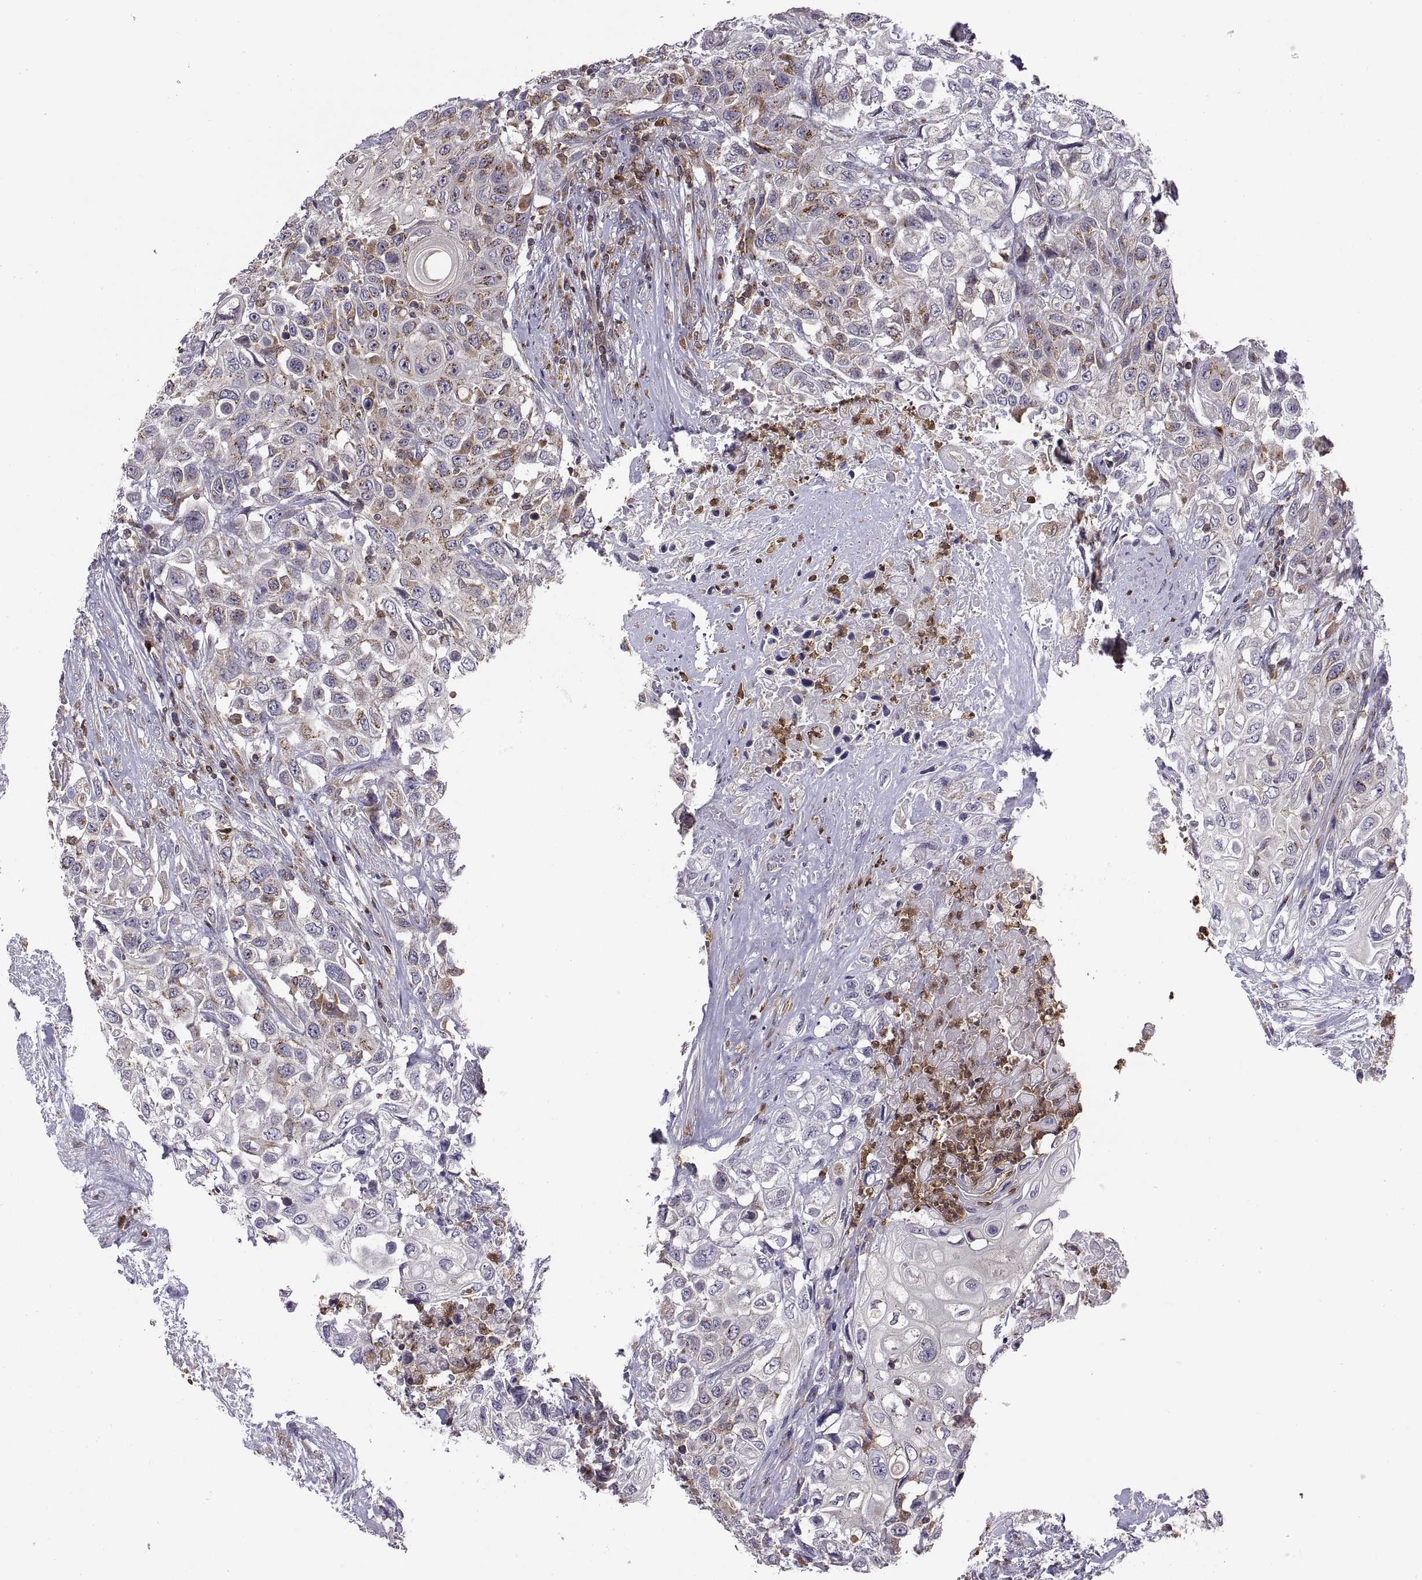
{"staining": {"intensity": "moderate", "quantity": "25%-75%", "location": "cytoplasmic/membranous"}, "tissue": "urothelial cancer", "cell_type": "Tumor cells", "image_type": "cancer", "snomed": [{"axis": "morphology", "description": "Urothelial carcinoma, High grade"}, {"axis": "topography", "description": "Urinary bladder"}], "caption": "This image displays immunohistochemistry staining of human urothelial cancer, with medium moderate cytoplasmic/membranous expression in approximately 25%-75% of tumor cells.", "gene": "ACAP1", "patient": {"sex": "female", "age": 56}}